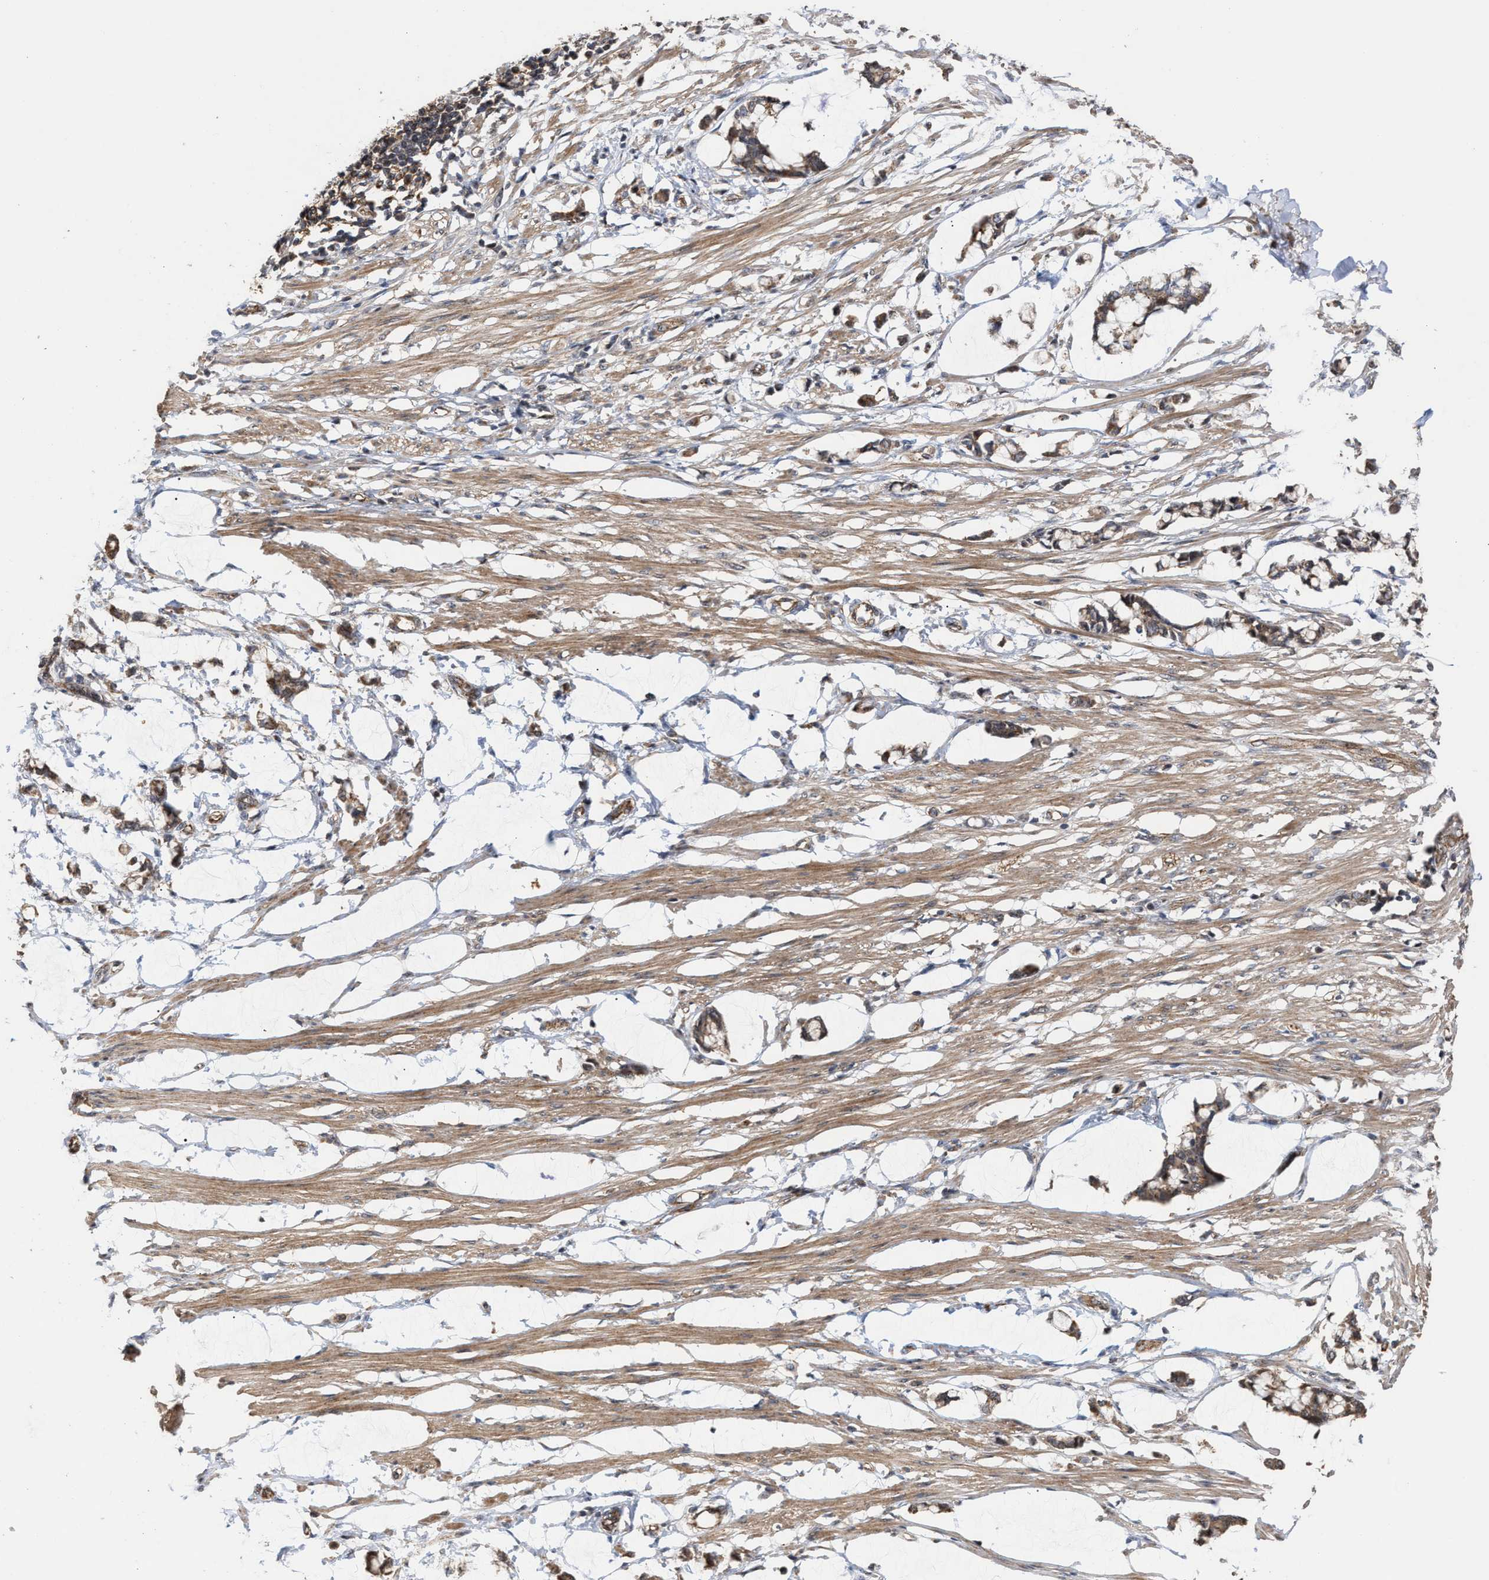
{"staining": {"intensity": "moderate", "quantity": ">75%", "location": "cytoplasmic/membranous"}, "tissue": "smooth muscle", "cell_type": "Smooth muscle cells", "image_type": "normal", "snomed": [{"axis": "morphology", "description": "Normal tissue, NOS"}, {"axis": "morphology", "description": "Adenocarcinoma, NOS"}, {"axis": "topography", "description": "Smooth muscle"}, {"axis": "topography", "description": "Colon"}], "caption": "A brown stain highlights moderate cytoplasmic/membranous expression of a protein in smooth muscle cells of benign human smooth muscle.", "gene": "EXOSC2", "patient": {"sex": "male", "age": 14}}